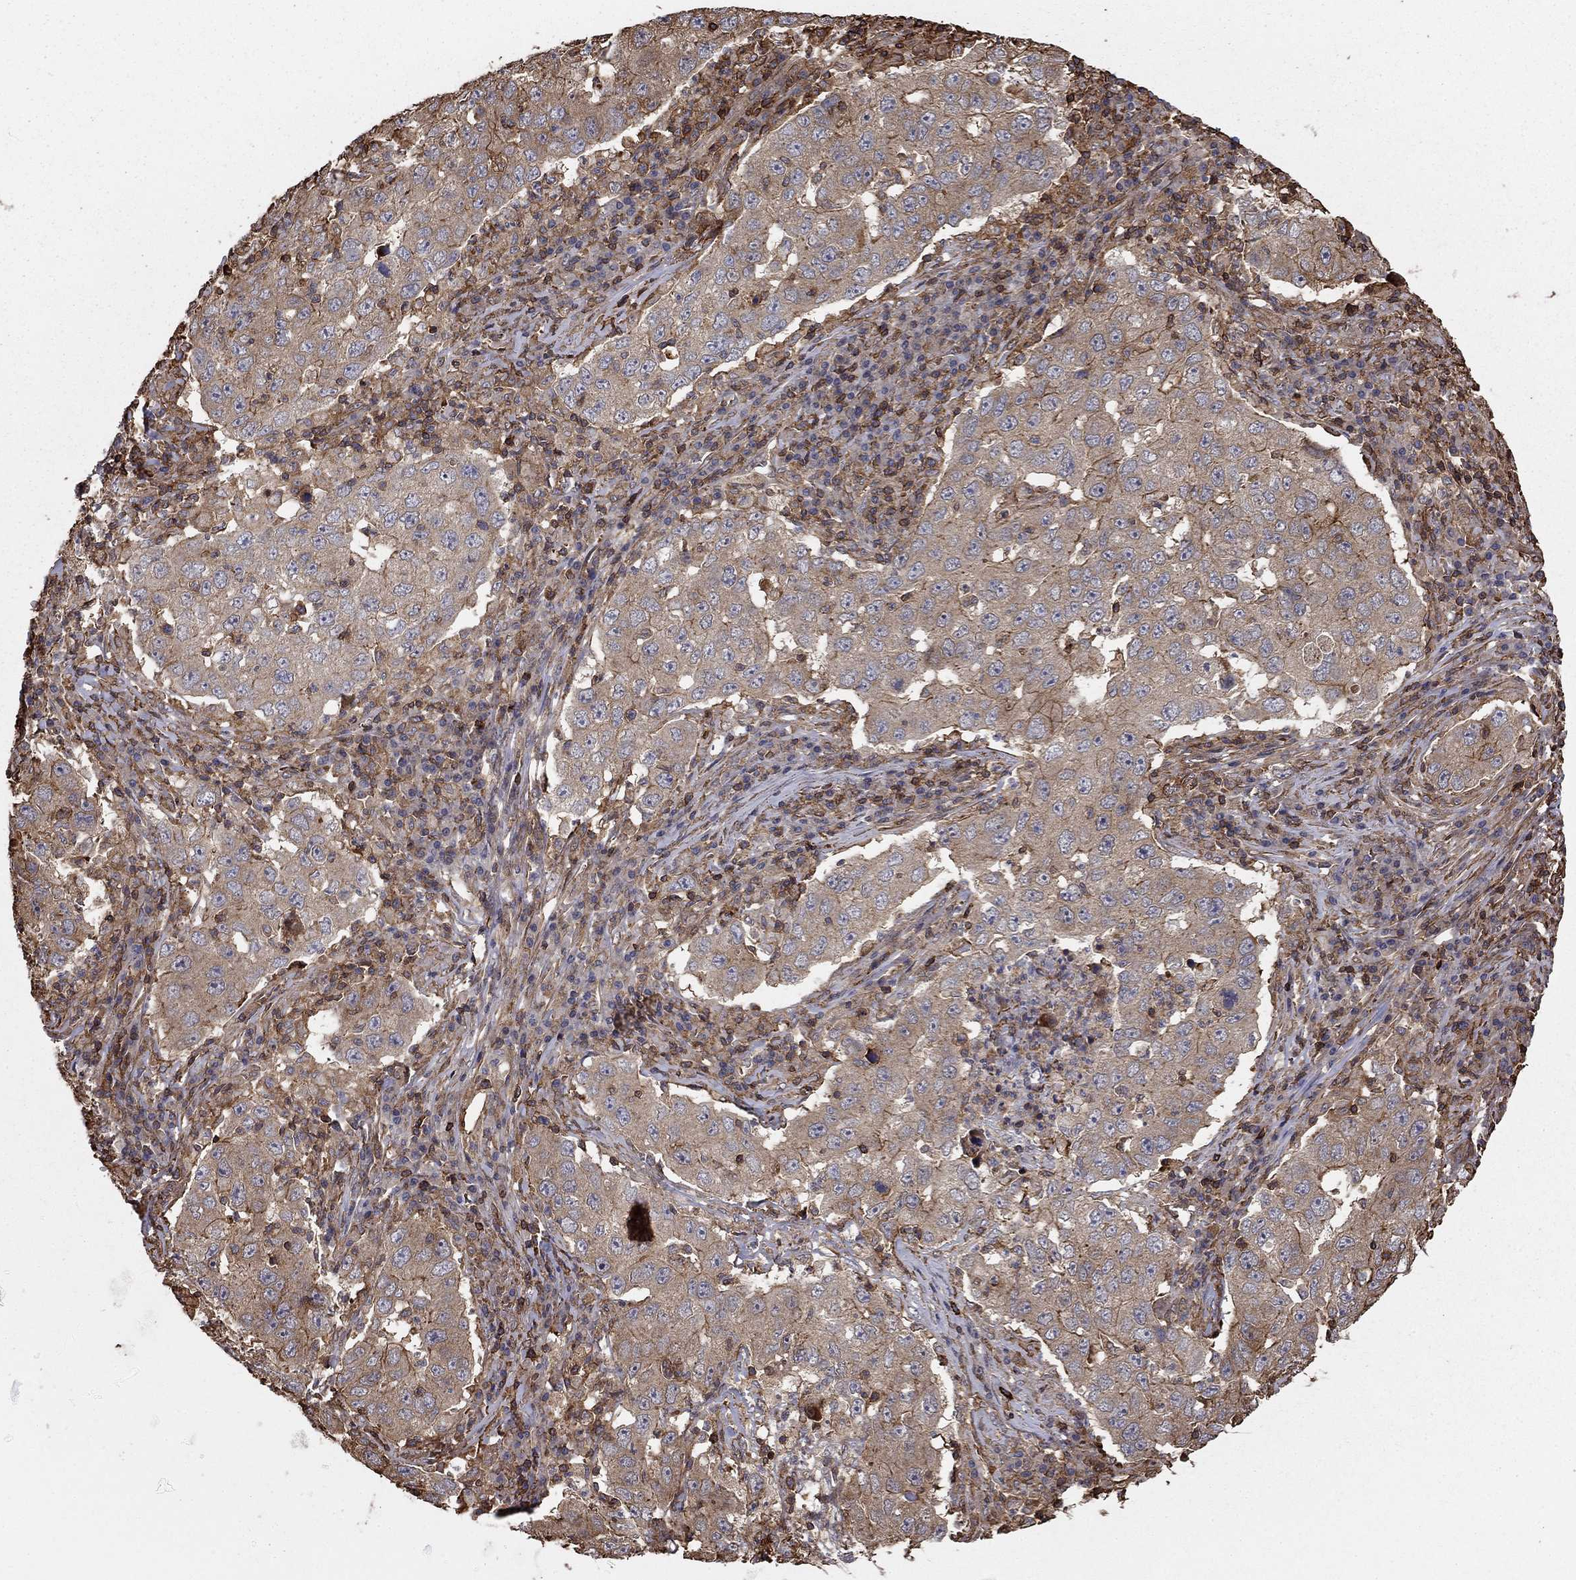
{"staining": {"intensity": "moderate", "quantity": "<25%", "location": "cytoplasmic/membranous"}, "tissue": "lung cancer", "cell_type": "Tumor cells", "image_type": "cancer", "snomed": [{"axis": "morphology", "description": "Adenocarcinoma, NOS"}, {"axis": "topography", "description": "Lung"}], "caption": "Immunohistochemistry of human adenocarcinoma (lung) demonstrates low levels of moderate cytoplasmic/membranous staining in about <25% of tumor cells. (Stains: DAB in brown, nuclei in blue, Microscopy: brightfield microscopy at high magnification).", "gene": "HABP4", "patient": {"sex": "male", "age": 73}}